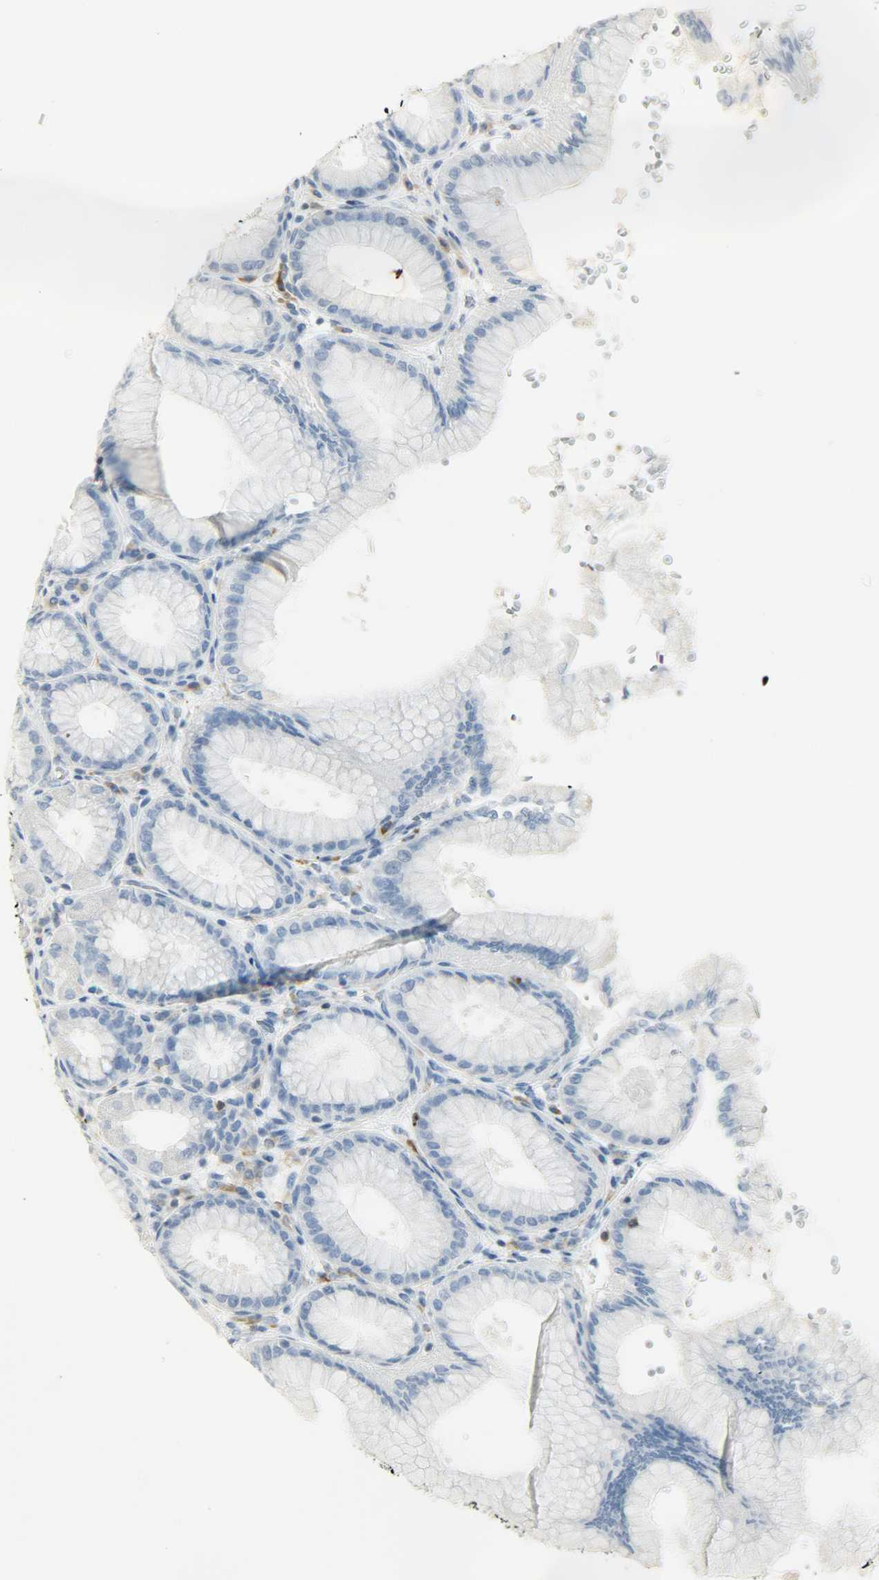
{"staining": {"intensity": "negative", "quantity": "none", "location": "none"}, "tissue": "stomach", "cell_type": "Glandular cells", "image_type": "normal", "snomed": [{"axis": "morphology", "description": "Normal tissue, NOS"}, {"axis": "topography", "description": "Stomach, upper"}], "caption": "High magnification brightfield microscopy of unremarkable stomach stained with DAB (3,3'-diaminobenzidine) (brown) and counterstained with hematoxylin (blue): glandular cells show no significant expression.", "gene": "PTPN6", "patient": {"sex": "female", "age": 56}}